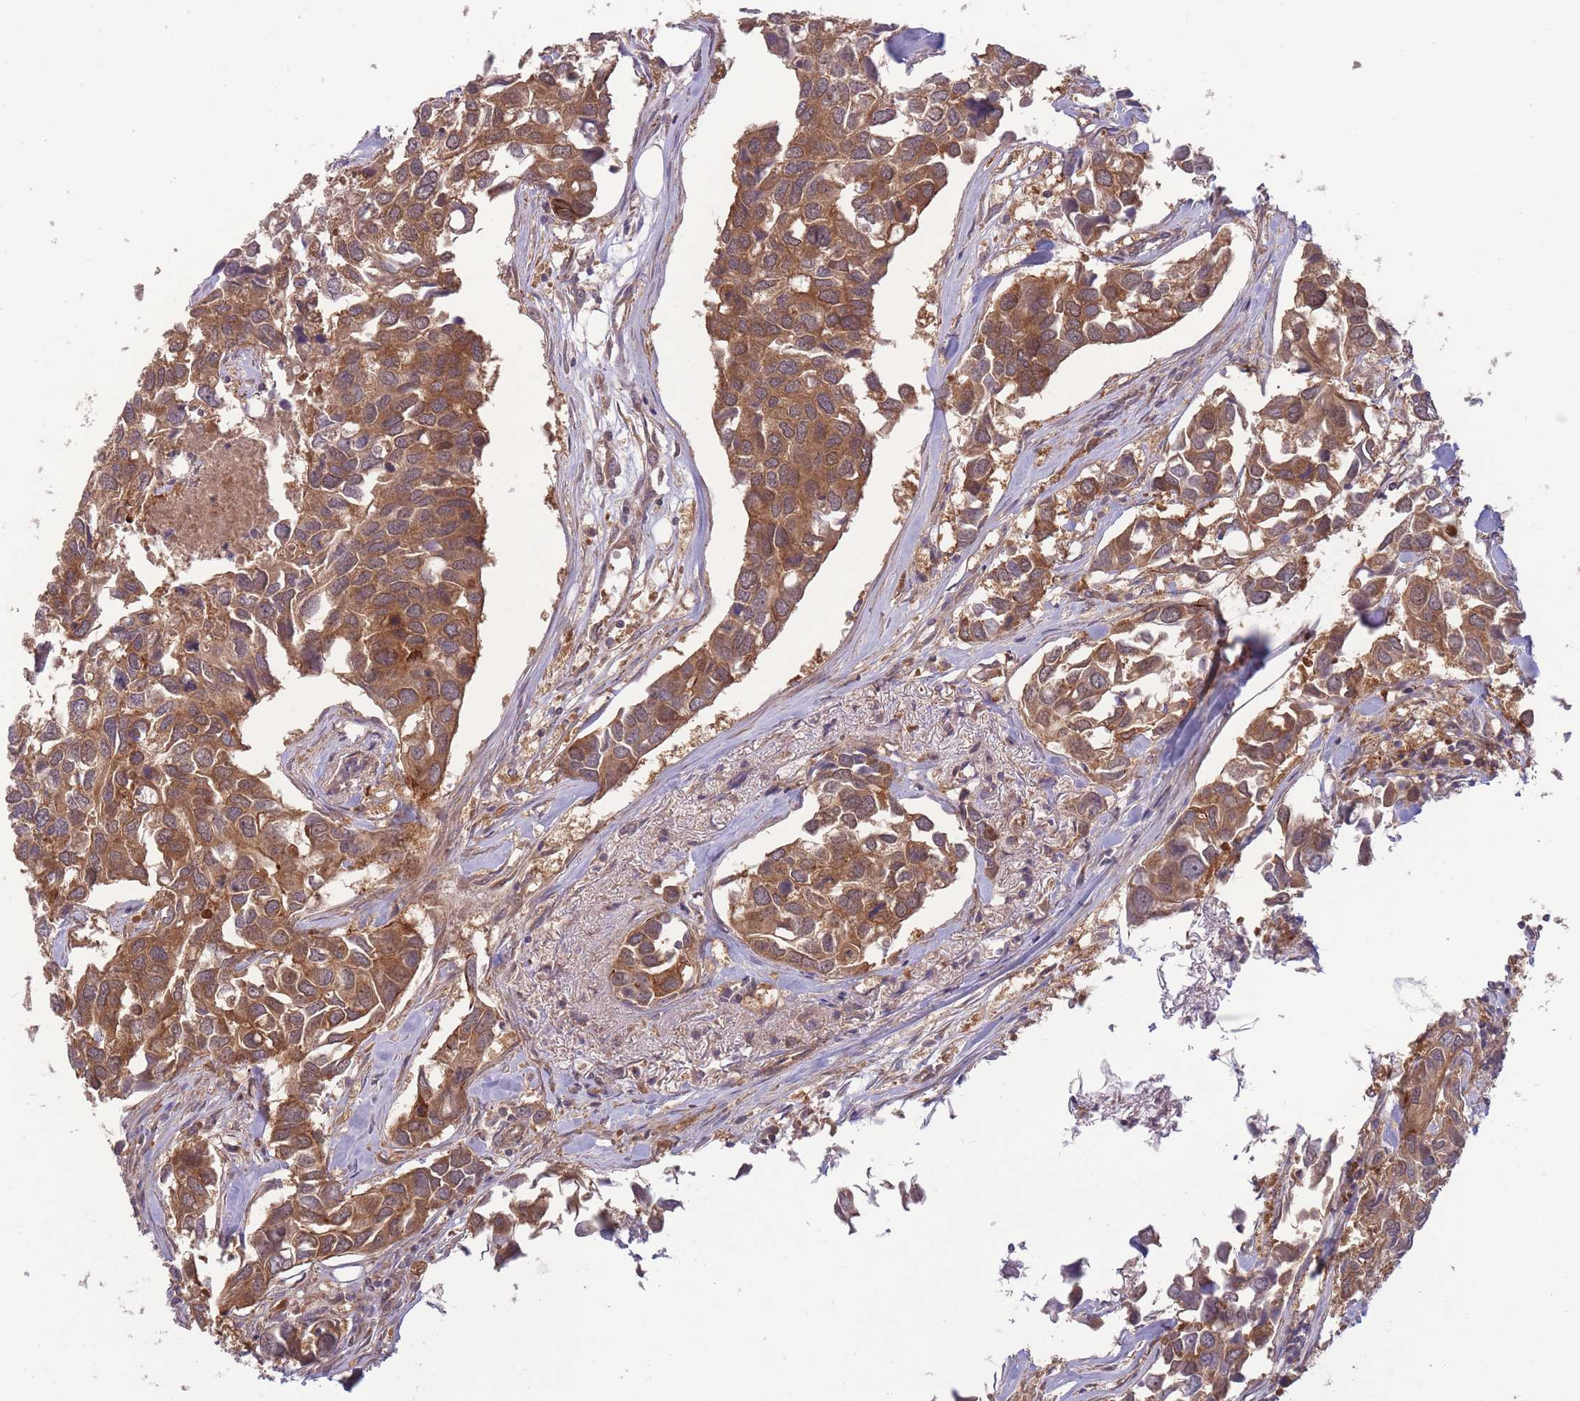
{"staining": {"intensity": "moderate", "quantity": ">75%", "location": "cytoplasmic/membranous"}, "tissue": "breast cancer", "cell_type": "Tumor cells", "image_type": "cancer", "snomed": [{"axis": "morphology", "description": "Duct carcinoma"}, {"axis": "topography", "description": "Breast"}], "caption": "There is medium levels of moderate cytoplasmic/membranous staining in tumor cells of infiltrating ductal carcinoma (breast), as demonstrated by immunohistochemical staining (brown color).", "gene": "PFDN6", "patient": {"sex": "female", "age": 83}}